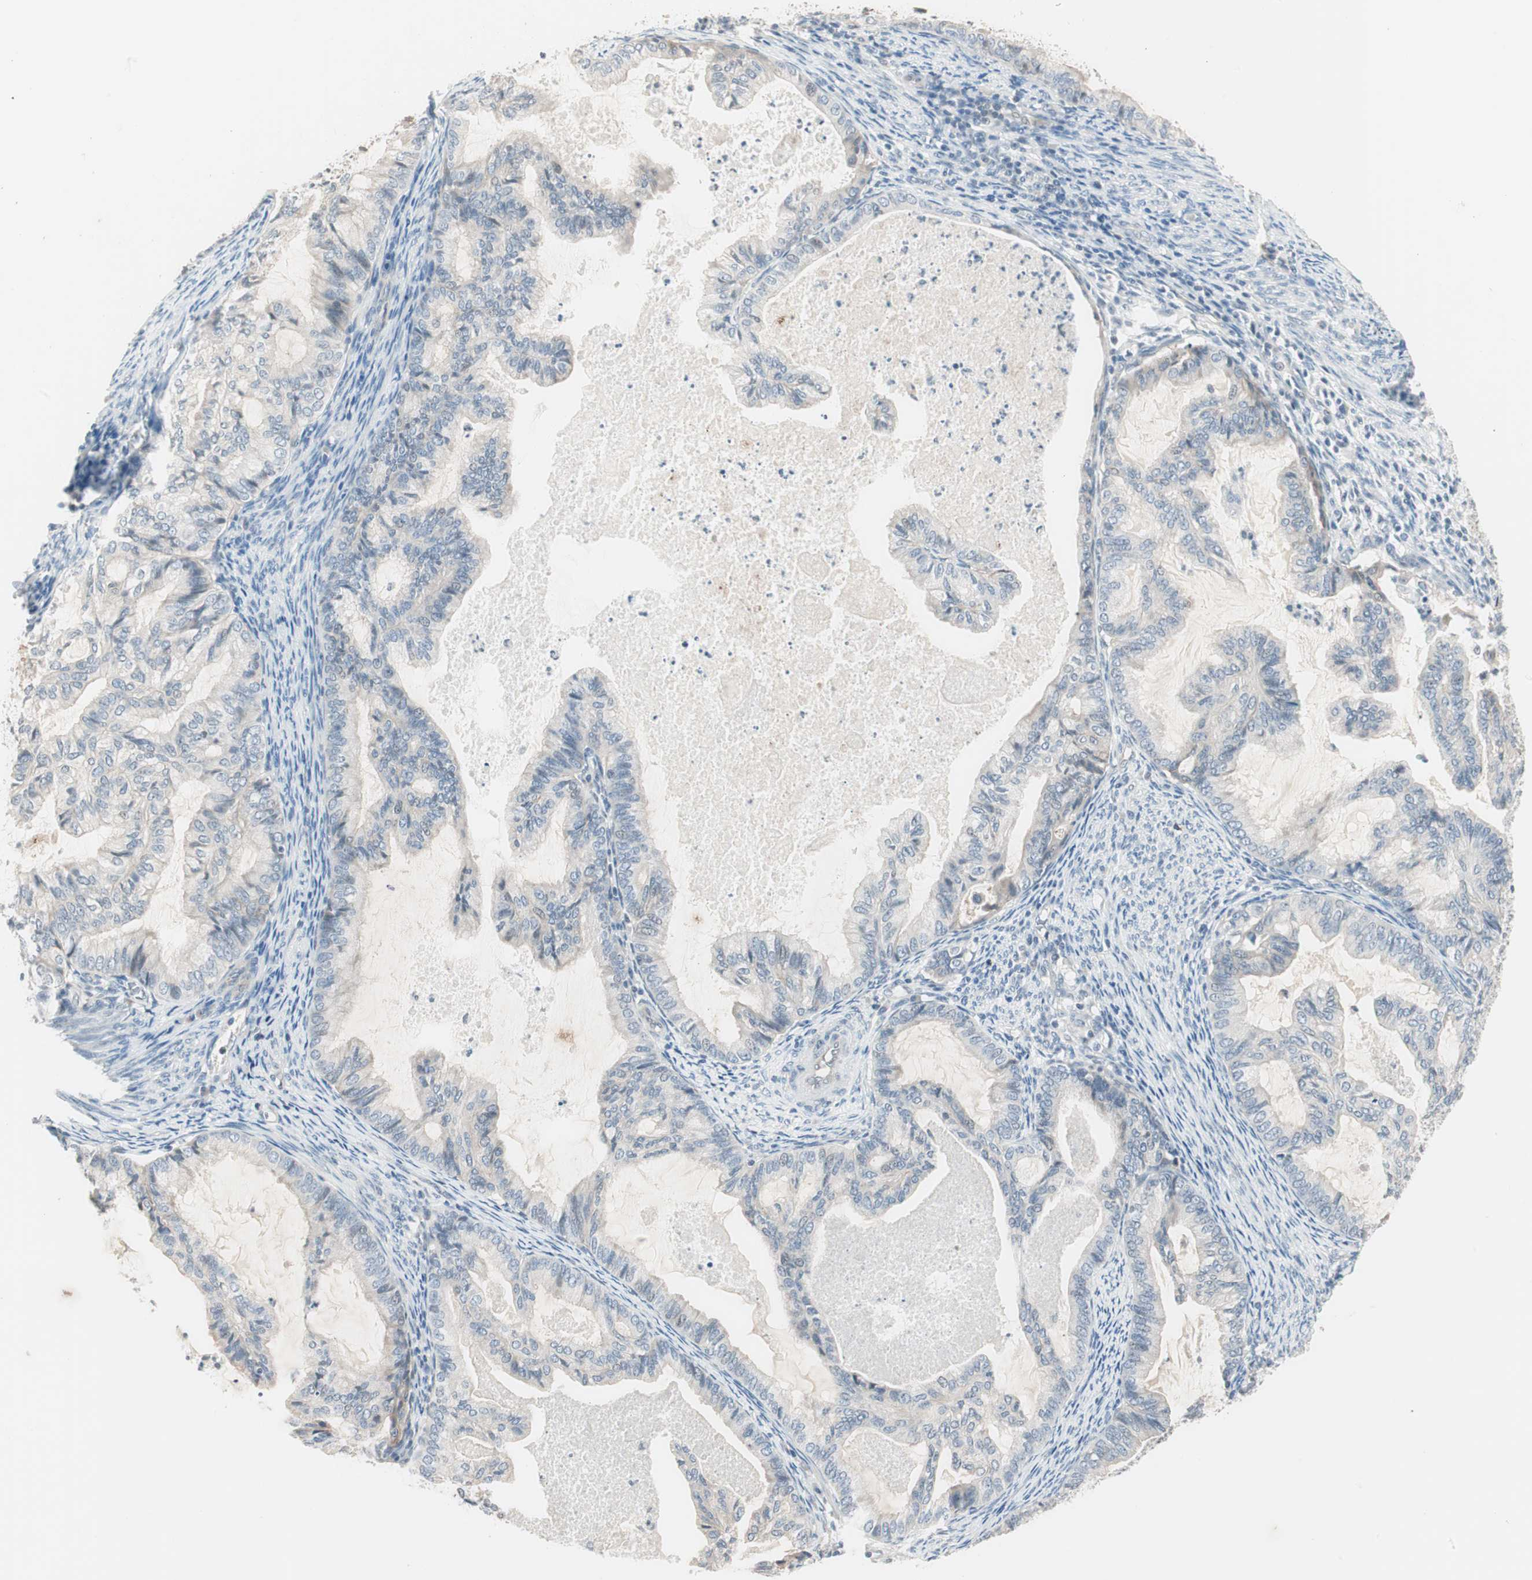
{"staining": {"intensity": "negative", "quantity": "none", "location": "none"}, "tissue": "cervical cancer", "cell_type": "Tumor cells", "image_type": "cancer", "snomed": [{"axis": "morphology", "description": "Normal tissue, NOS"}, {"axis": "morphology", "description": "Adenocarcinoma, NOS"}, {"axis": "topography", "description": "Cervix"}, {"axis": "topography", "description": "Endometrium"}], "caption": "IHC histopathology image of neoplastic tissue: human adenocarcinoma (cervical) stained with DAB shows no significant protein positivity in tumor cells. The staining is performed using DAB (3,3'-diaminobenzidine) brown chromogen with nuclei counter-stained in using hematoxylin.", "gene": "ITGB4", "patient": {"sex": "female", "age": 86}}